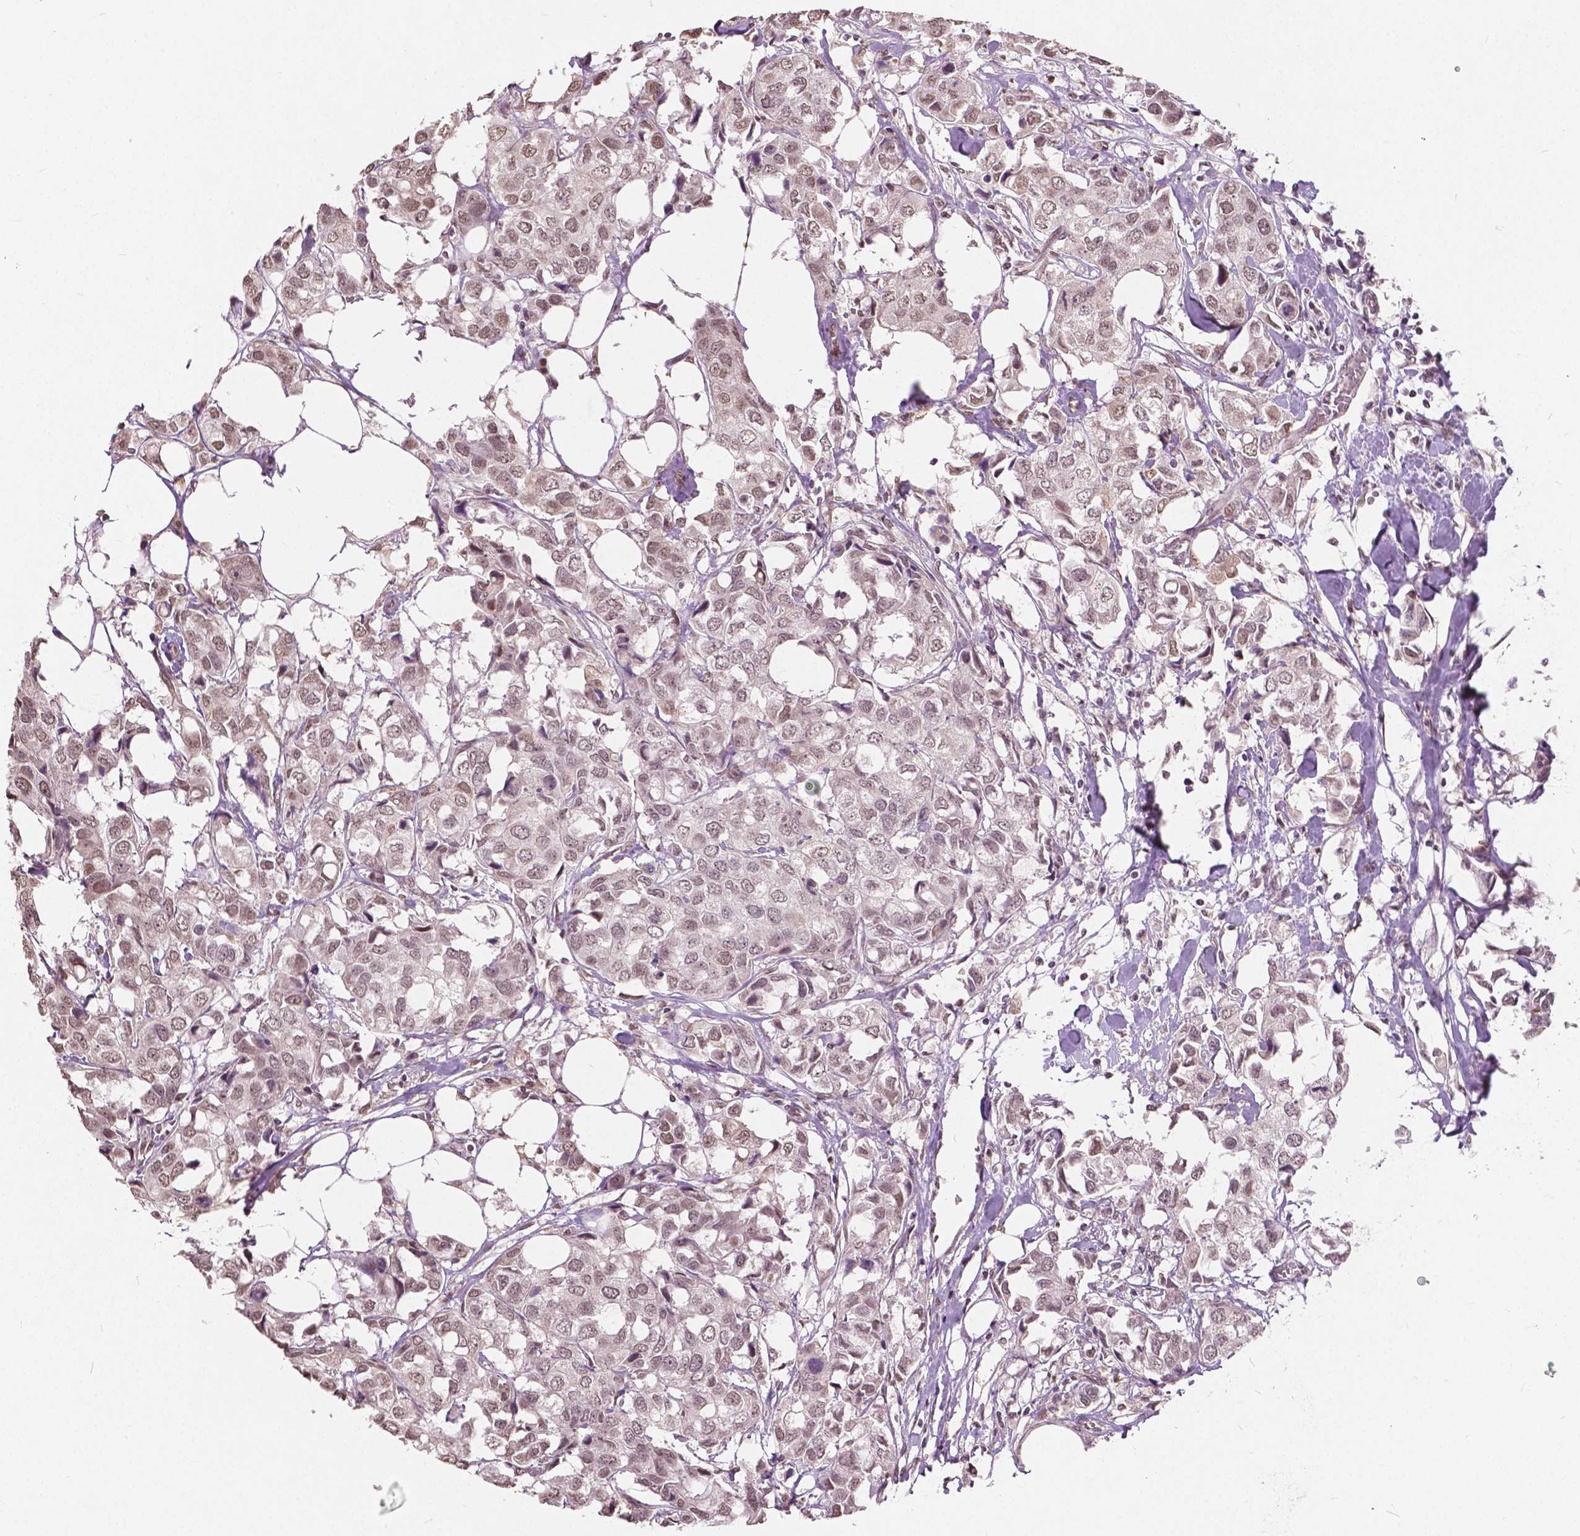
{"staining": {"intensity": "moderate", "quantity": ">75%", "location": "nuclear"}, "tissue": "breast cancer", "cell_type": "Tumor cells", "image_type": "cancer", "snomed": [{"axis": "morphology", "description": "Duct carcinoma"}, {"axis": "topography", "description": "Breast"}], "caption": "There is medium levels of moderate nuclear staining in tumor cells of breast invasive ductal carcinoma, as demonstrated by immunohistochemical staining (brown color).", "gene": "HOXA10", "patient": {"sex": "female", "age": 80}}